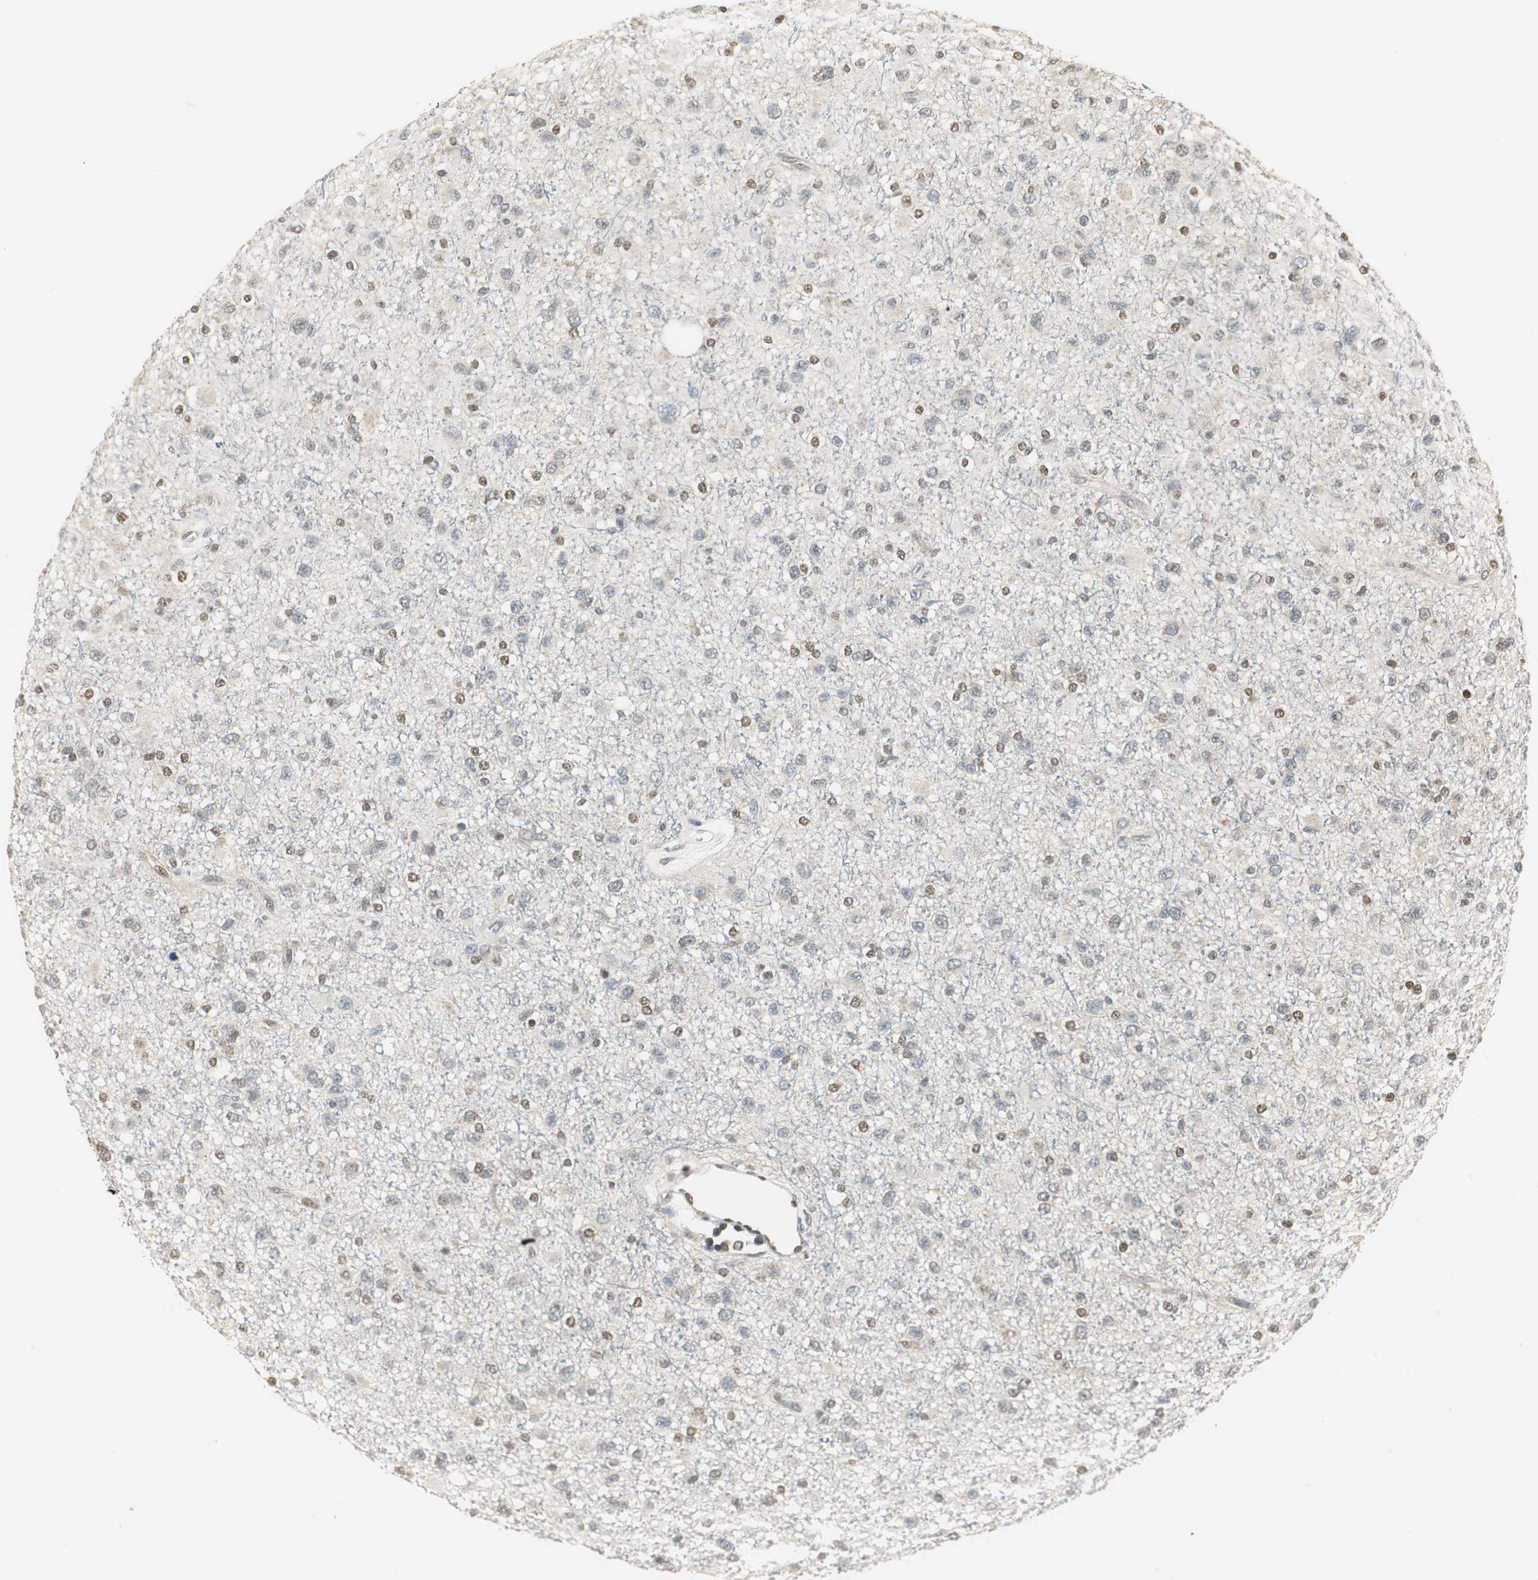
{"staining": {"intensity": "weak", "quantity": "25%-75%", "location": "nuclear"}, "tissue": "glioma", "cell_type": "Tumor cells", "image_type": "cancer", "snomed": [{"axis": "morphology", "description": "Glioma, malignant, Low grade"}, {"axis": "topography", "description": "Brain"}], "caption": "Immunohistochemical staining of human glioma demonstrates low levels of weak nuclear positivity in approximately 25%-75% of tumor cells. (brown staining indicates protein expression, while blue staining denotes nuclei).", "gene": "CCT5", "patient": {"sex": "male", "age": 42}}